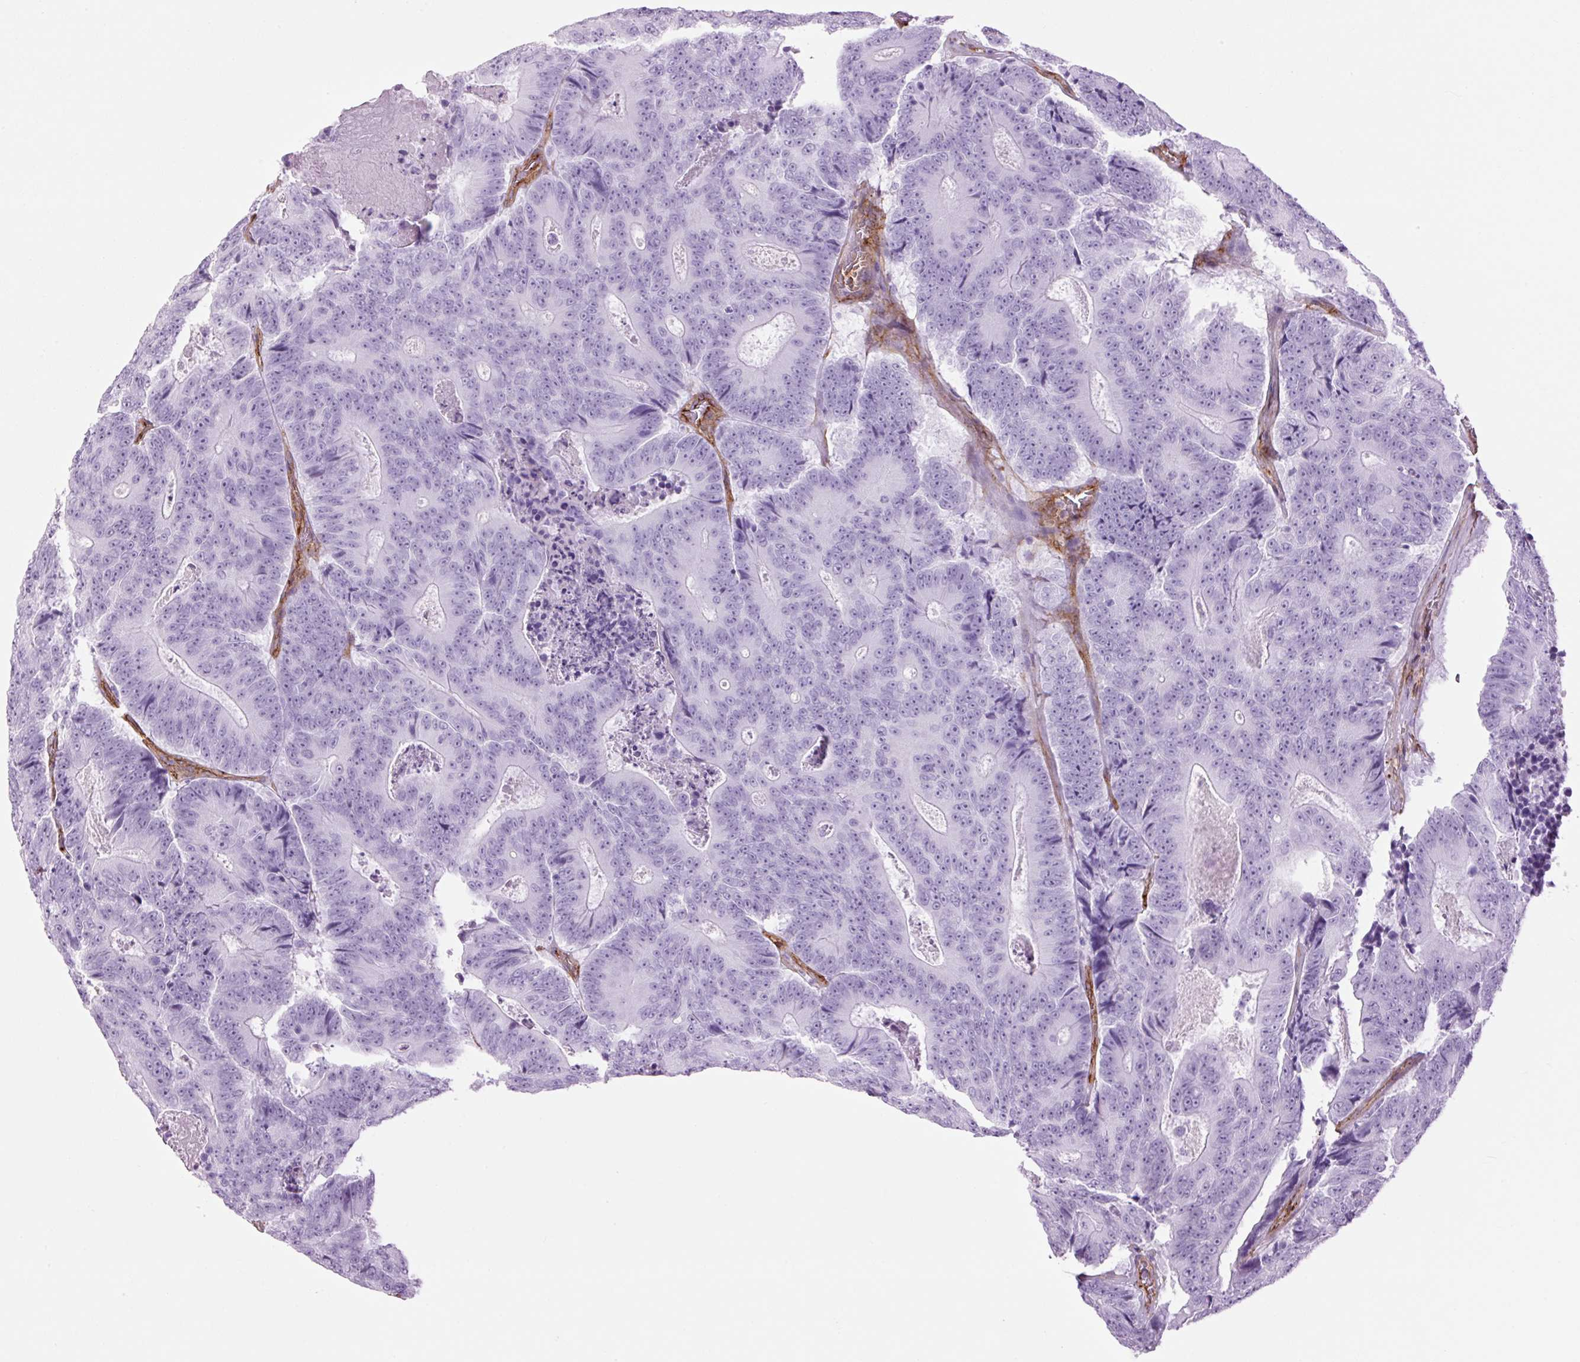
{"staining": {"intensity": "negative", "quantity": "none", "location": "none"}, "tissue": "colorectal cancer", "cell_type": "Tumor cells", "image_type": "cancer", "snomed": [{"axis": "morphology", "description": "Adenocarcinoma, NOS"}, {"axis": "topography", "description": "Colon"}], "caption": "Human colorectal cancer (adenocarcinoma) stained for a protein using IHC displays no expression in tumor cells.", "gene": "CAV1", "patient": {"sex": "male", "age": 83}}